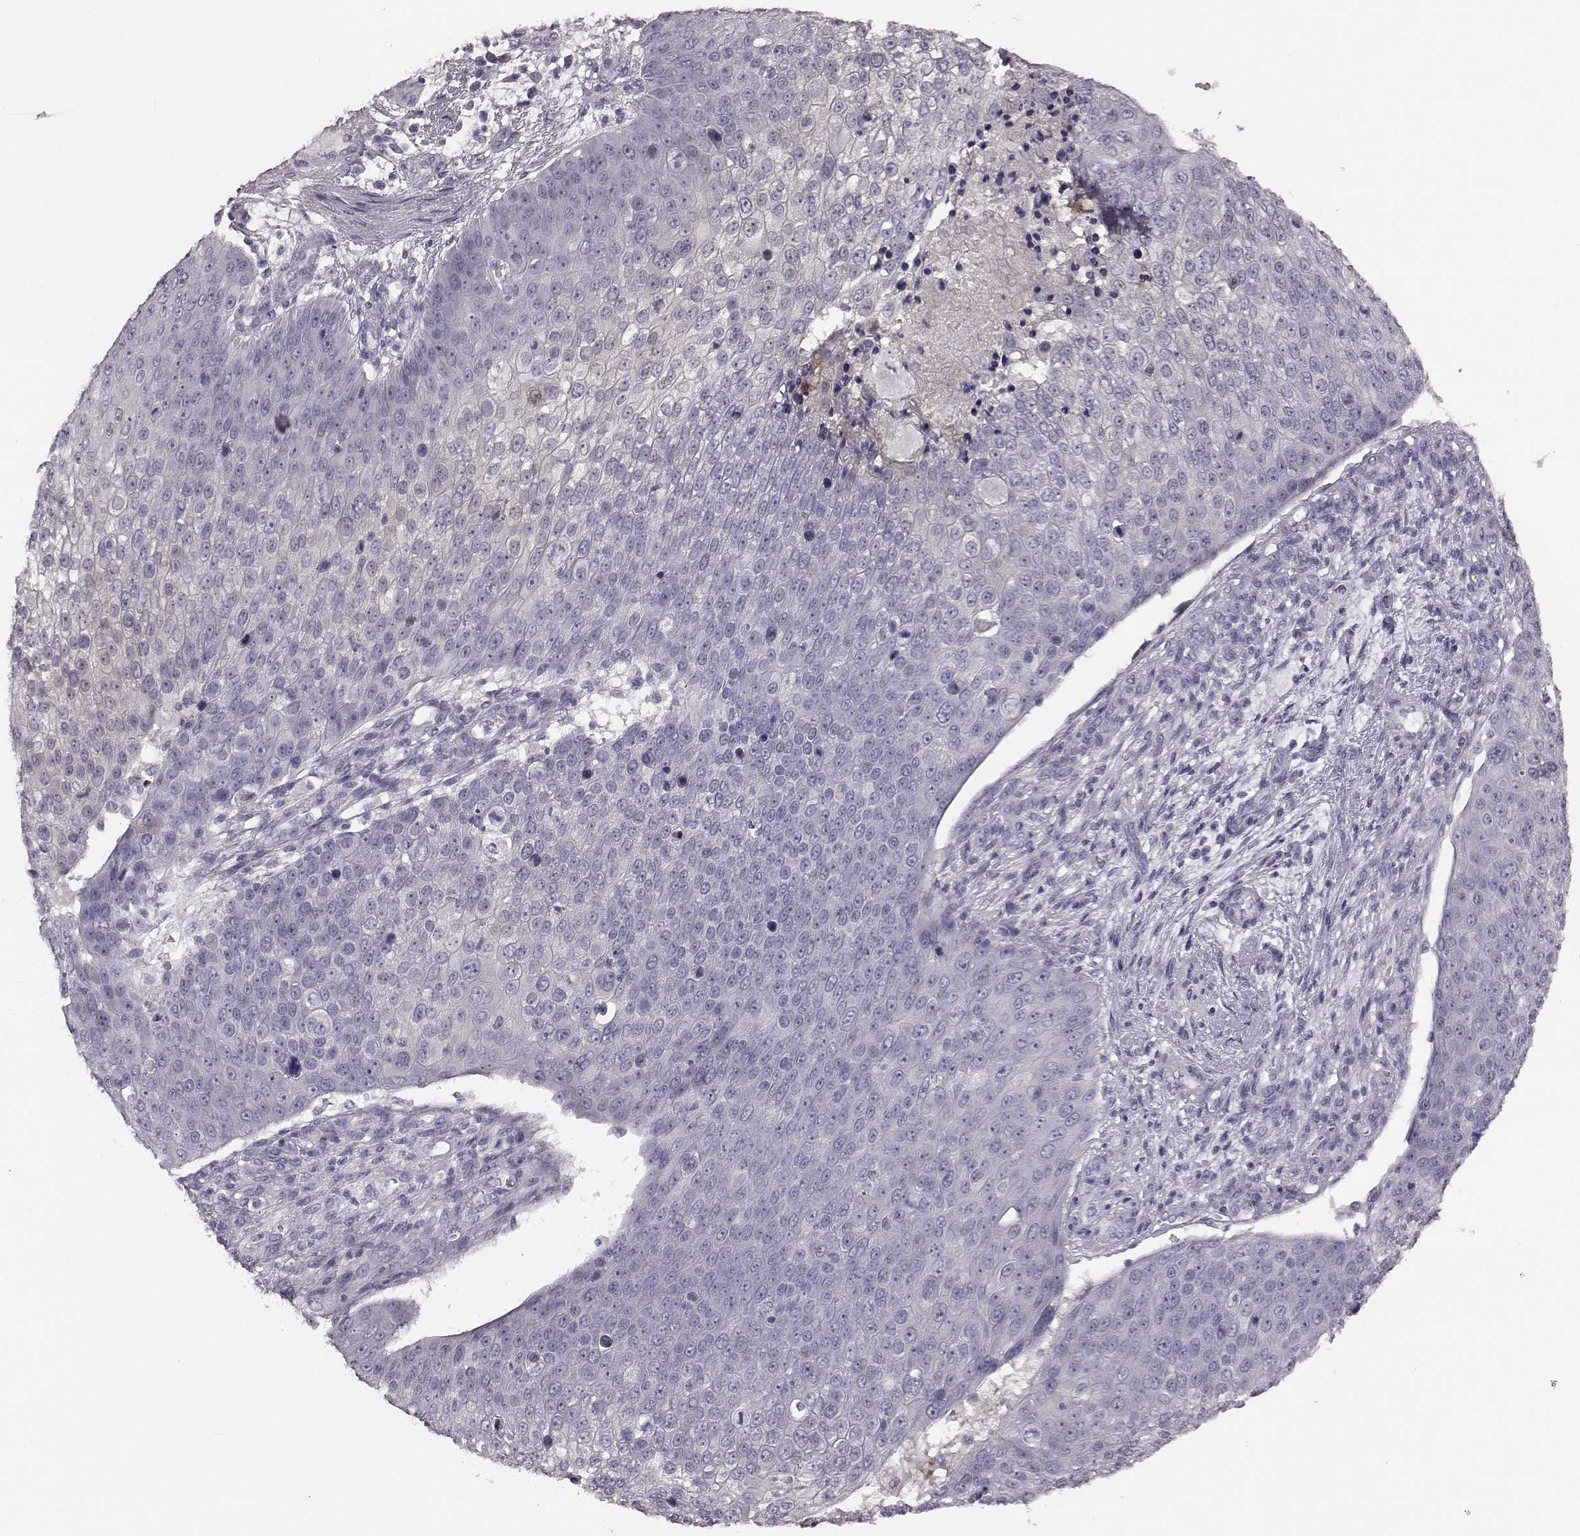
{"staining": {"intensity": "weak", "quantity": "<25%", "location": "cytoplasmic/membranous"}, "tissue": "skin cancer", "cell_type": "Tumor cells", "image_type": "cancer", "snomed": [{"axis": "morphology", "description": "Squamous cell carcinoma, NOS"}, {"axis": "topography", "description": "Skin"}], "caption": "Skin squamous cell carcinoma was stained to show a protein in brown. There is no significant positivity in tumor cells.", "gene": "ZNF433", "patient": {"sex": "male", "age": 71}}